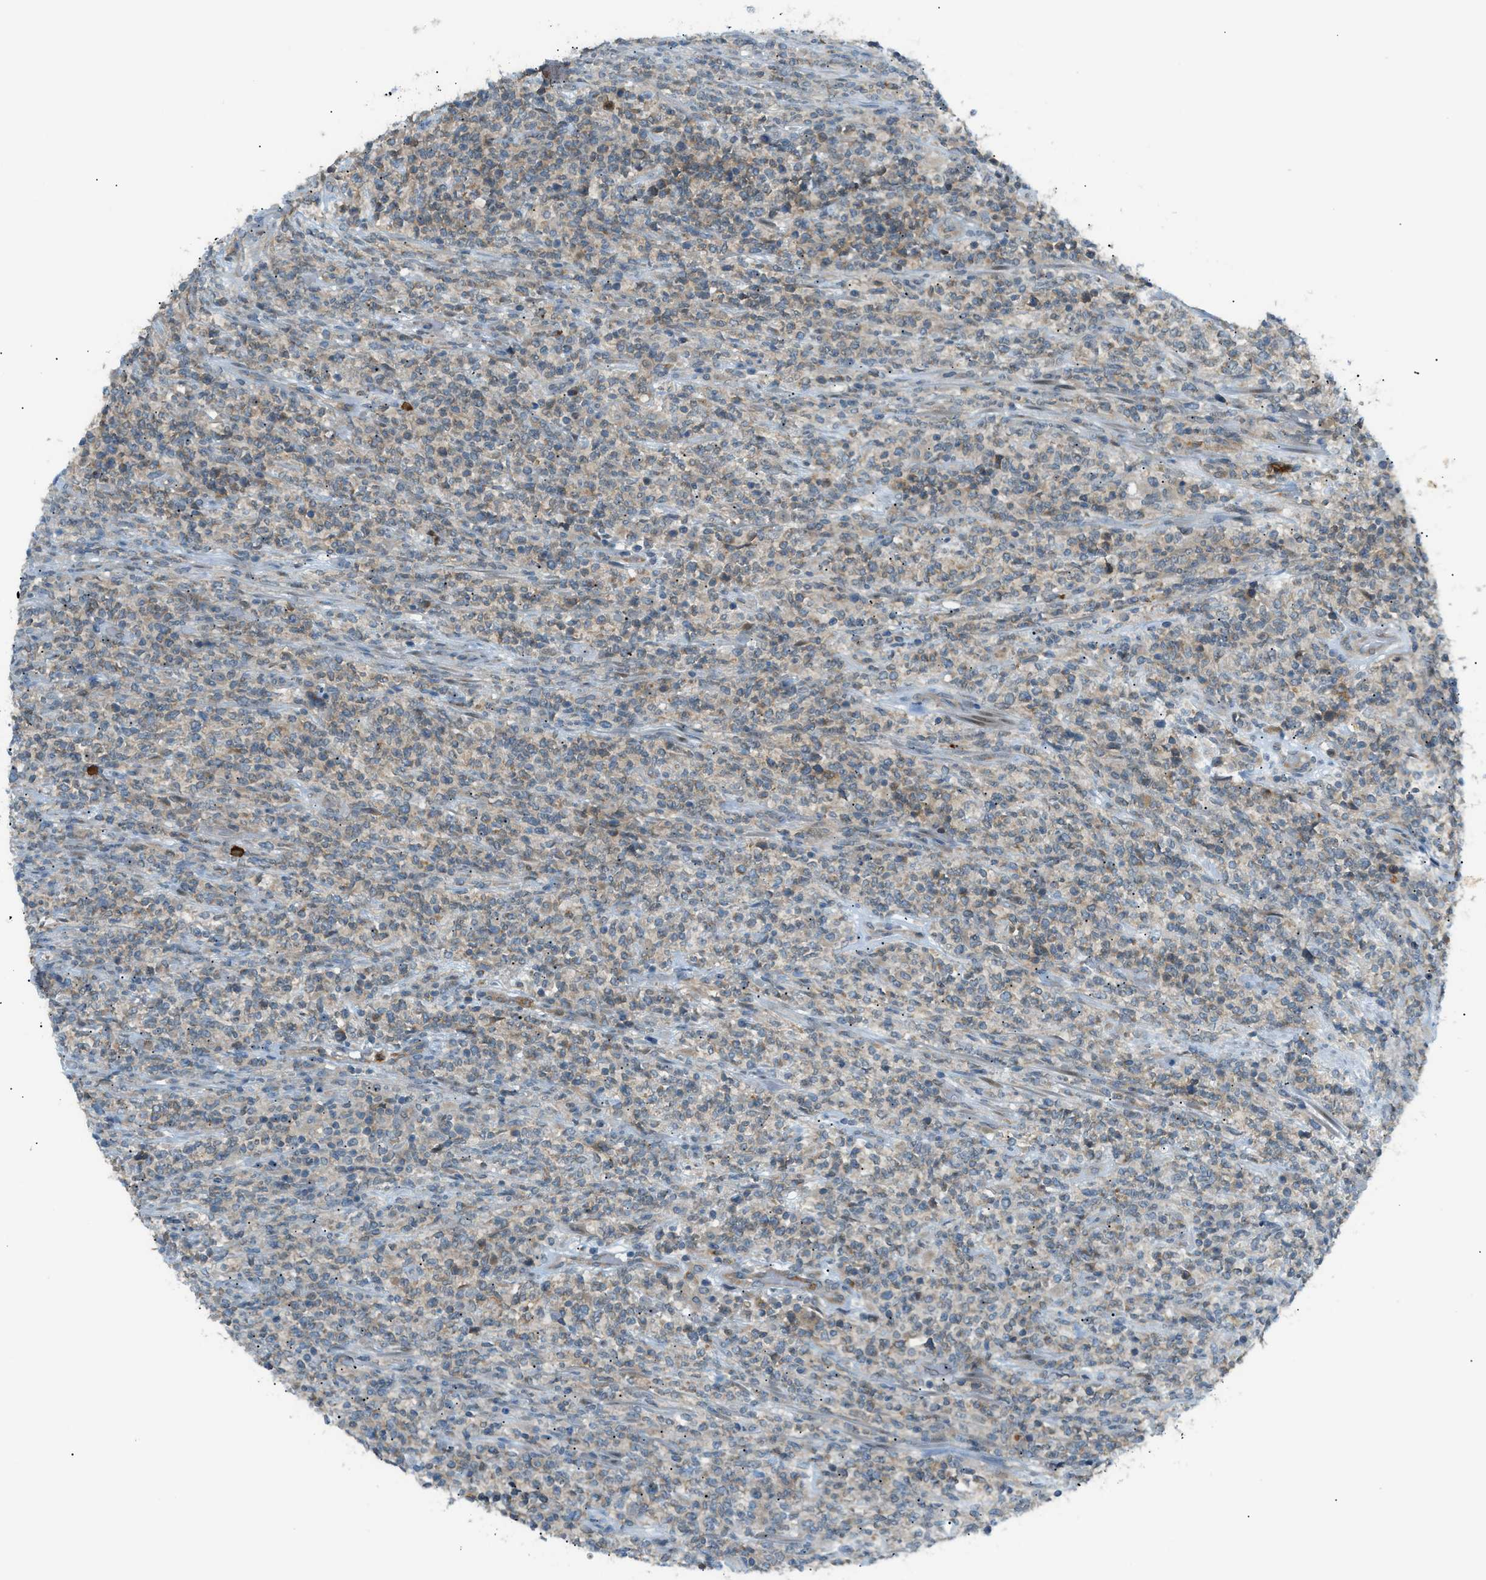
{"staining": {"intensity": "weak", "quantity": "<25%", "location": "cytoplasmic/membranous"}, "tissue": "lymphoma", "cell_type": "Tumor cells", "image_type": "cancer", "snomed": [{"axis": "morphology", "description": "Malignant lymphoma, non-Hodgkin's type, High grade"}, {"axis": "topography", "description": "Soft tissue"}], "caption": "Tumor cells are negative for protein expression in human malignant lymphoma, non-Hodgkin's type (high-grade).", "gene": "DYRK1A", "patient": {"sex": "male", "age": 18}}